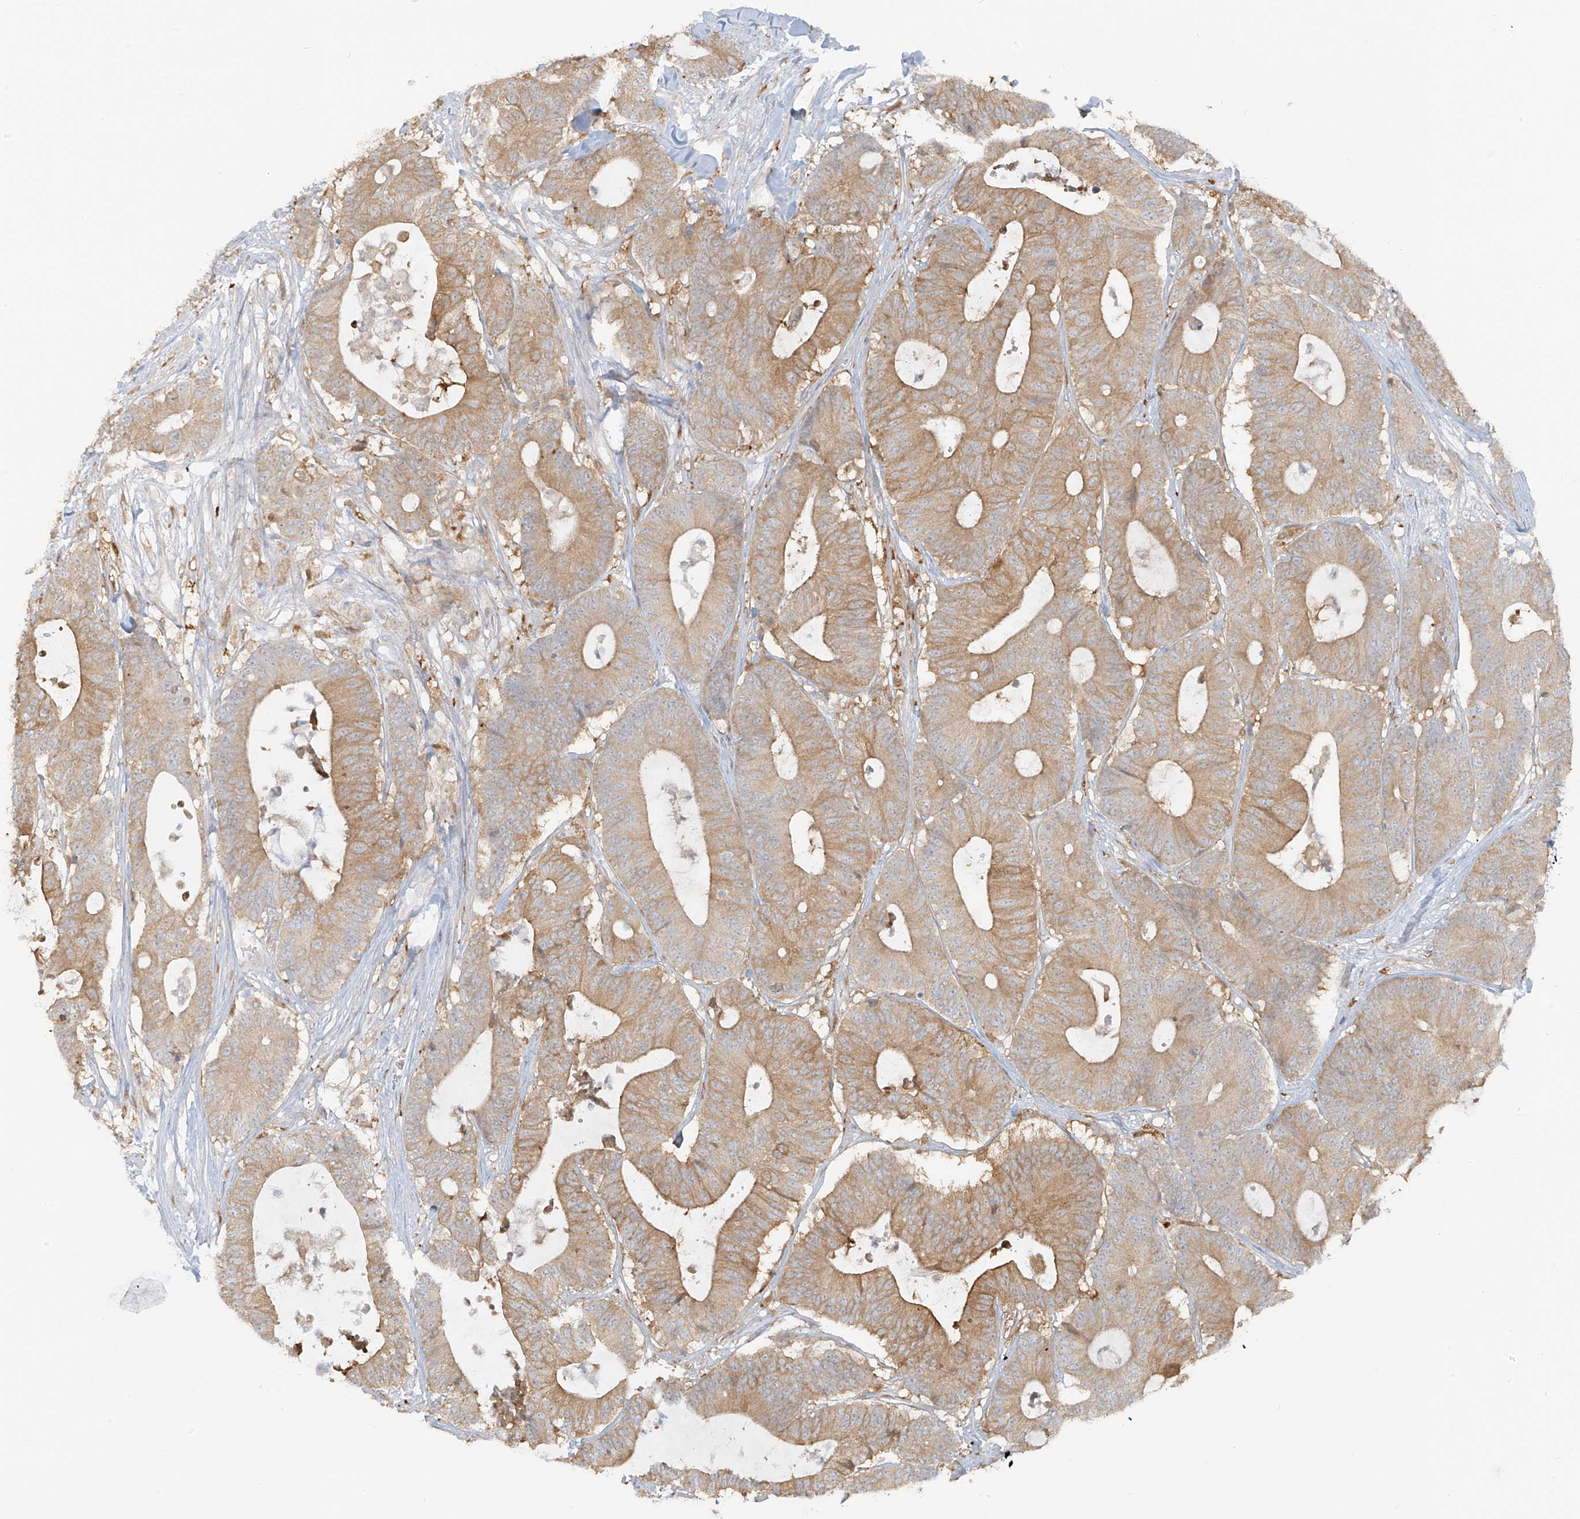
{"staining": {"intensity": "moderate", "quantity": ">75%", "location": "cytoplasmic/membranous"}, "tissue": "colorectal cancer", "cell_type": "Tumor cells", "image_type": "cancer", "snomed": [{"axis": "morphology", "description": "Adenocarcinoma, NOS"}, {"axis": "topography", "description": "Colon"}], "caption": "Immunohistochemistry (IHC) image of colorectal cancer stained for a protein (brown), which reveals medium levels of moderate cytoplasmic/membranous staining in approximately >75% of tumor cells.", "gene": "UPK1B", "patient": {"sex": "female", "age": 84}}